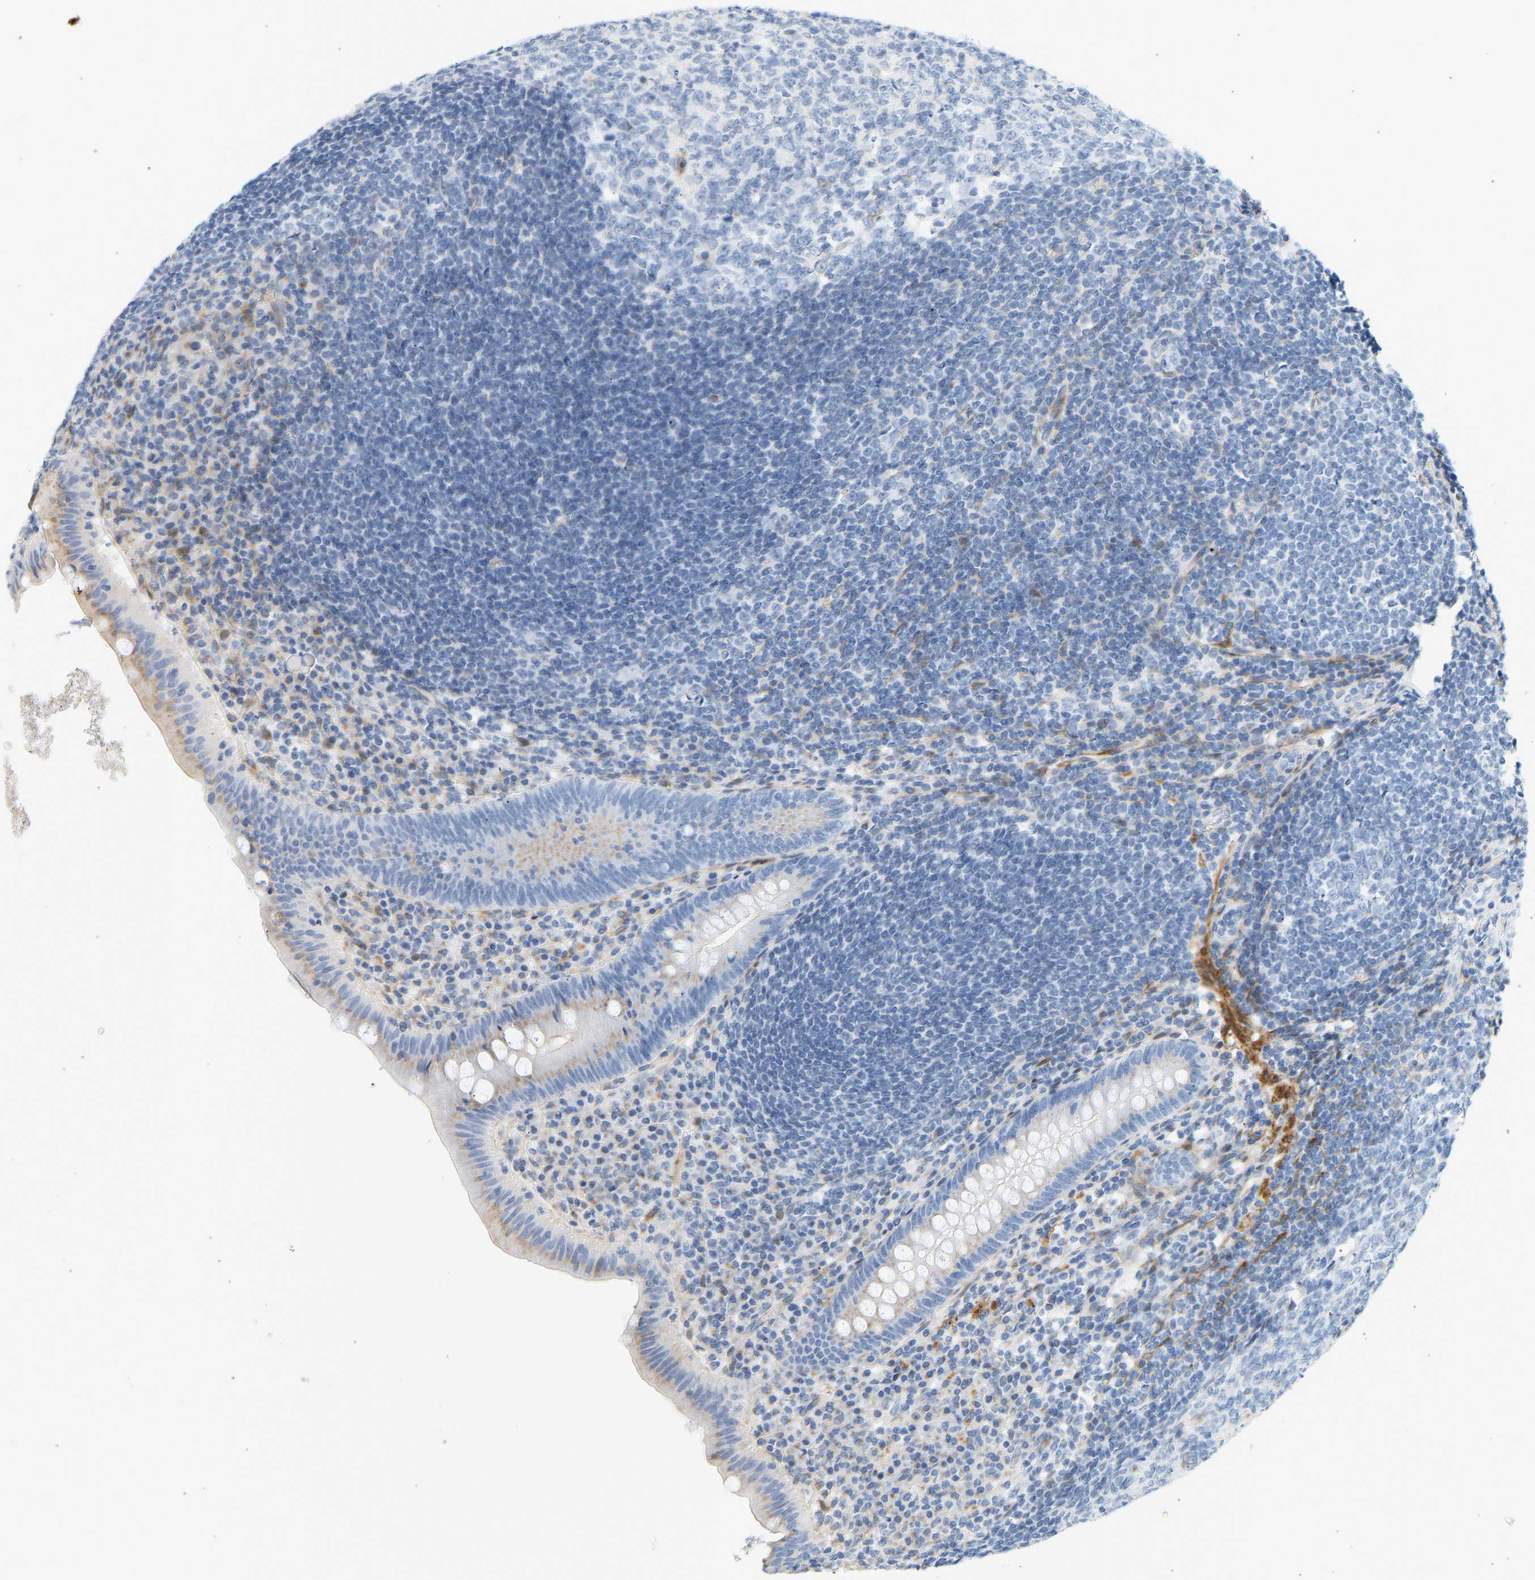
{"staining": {"intensity": "moderate", "quantity": "25%-75%", "location": "cytoplasmic/membranous"}, "tissue": "appendix", "cell_type": "Glandular cells", "image_type": "normal", "snomed": [{"axis": "morphology", "description": "Normal tissue, NOS"}, {"axis": "topography", "description": "Appendix"}], "caption": "Brown immunohistochemical staining in benign appendix demonstrates moderate cytoplasmic/membranous staining in approximately 25%-75% of glandular cells.", "gene": "SLC30A7", "patient": {"sex": "male", "age": 56}}